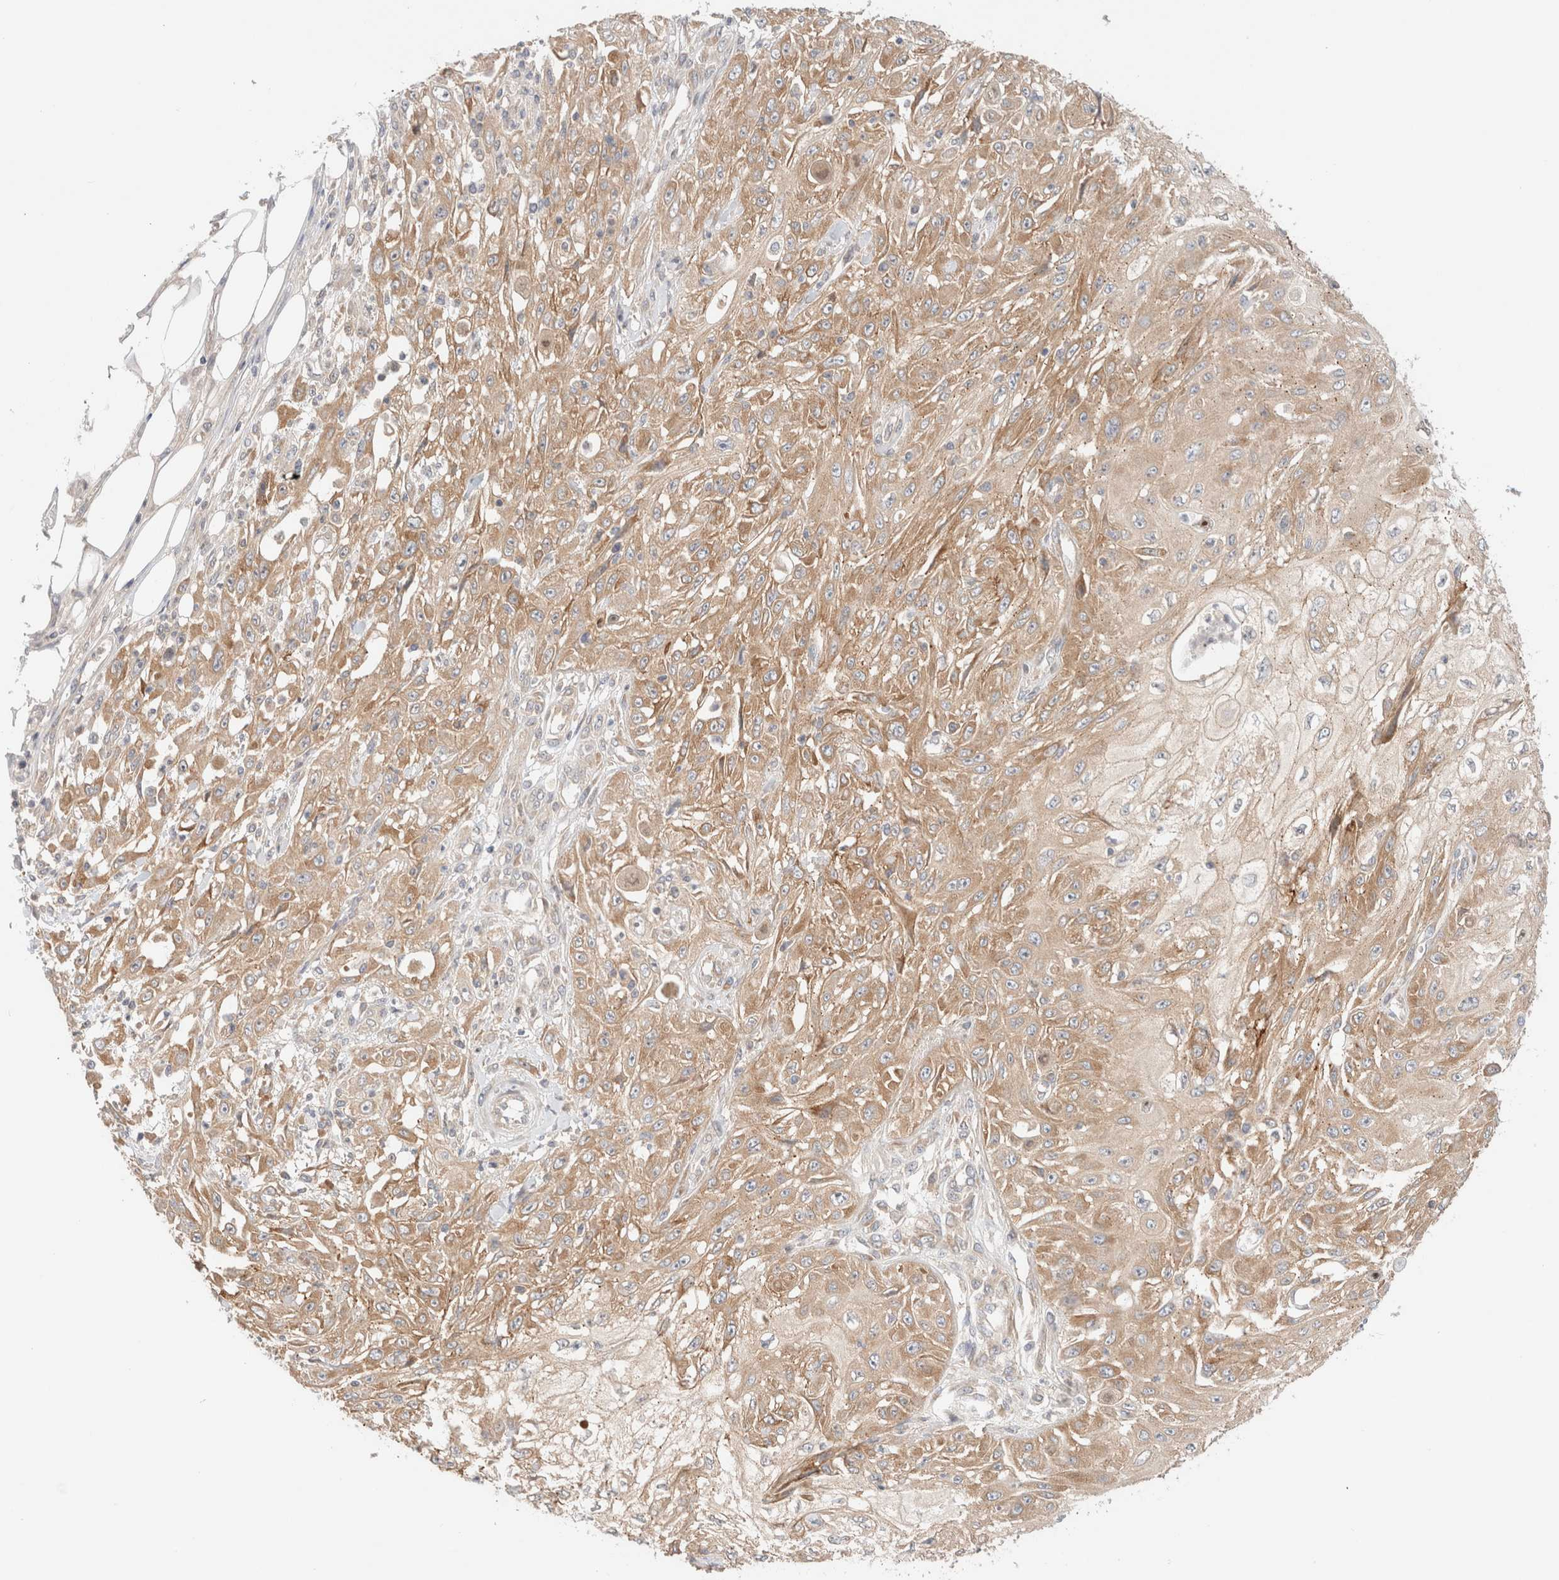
{"staining": {"intensity": "weak", "quantity": ">75%", "location": "cytoplasmic/membranous"}, "tissue": "skin cancer", "cell_type": "Tumor cells", "image_type": "cancer", "snomed": [{"axis": "morphology", "description": "Squamous cell carcinoma, NOS"}, {"axis": "morphology", "description": "Squamous cell carcinoma, metastatic, NOS"}, {"axis": "topography", "description": "Skin"}, {"axis": "topography", "description": "Lymph node"}], "caption": "There is low levels of weak cytoplasmic/membranous staining in tumor cells of skin cancer (metastatic squamous cell carcinoma), as demonstrated by immunohistochemical staining (brown color).", "gene": "MARK3", "patient": {"sex": "male", "age": 75}}